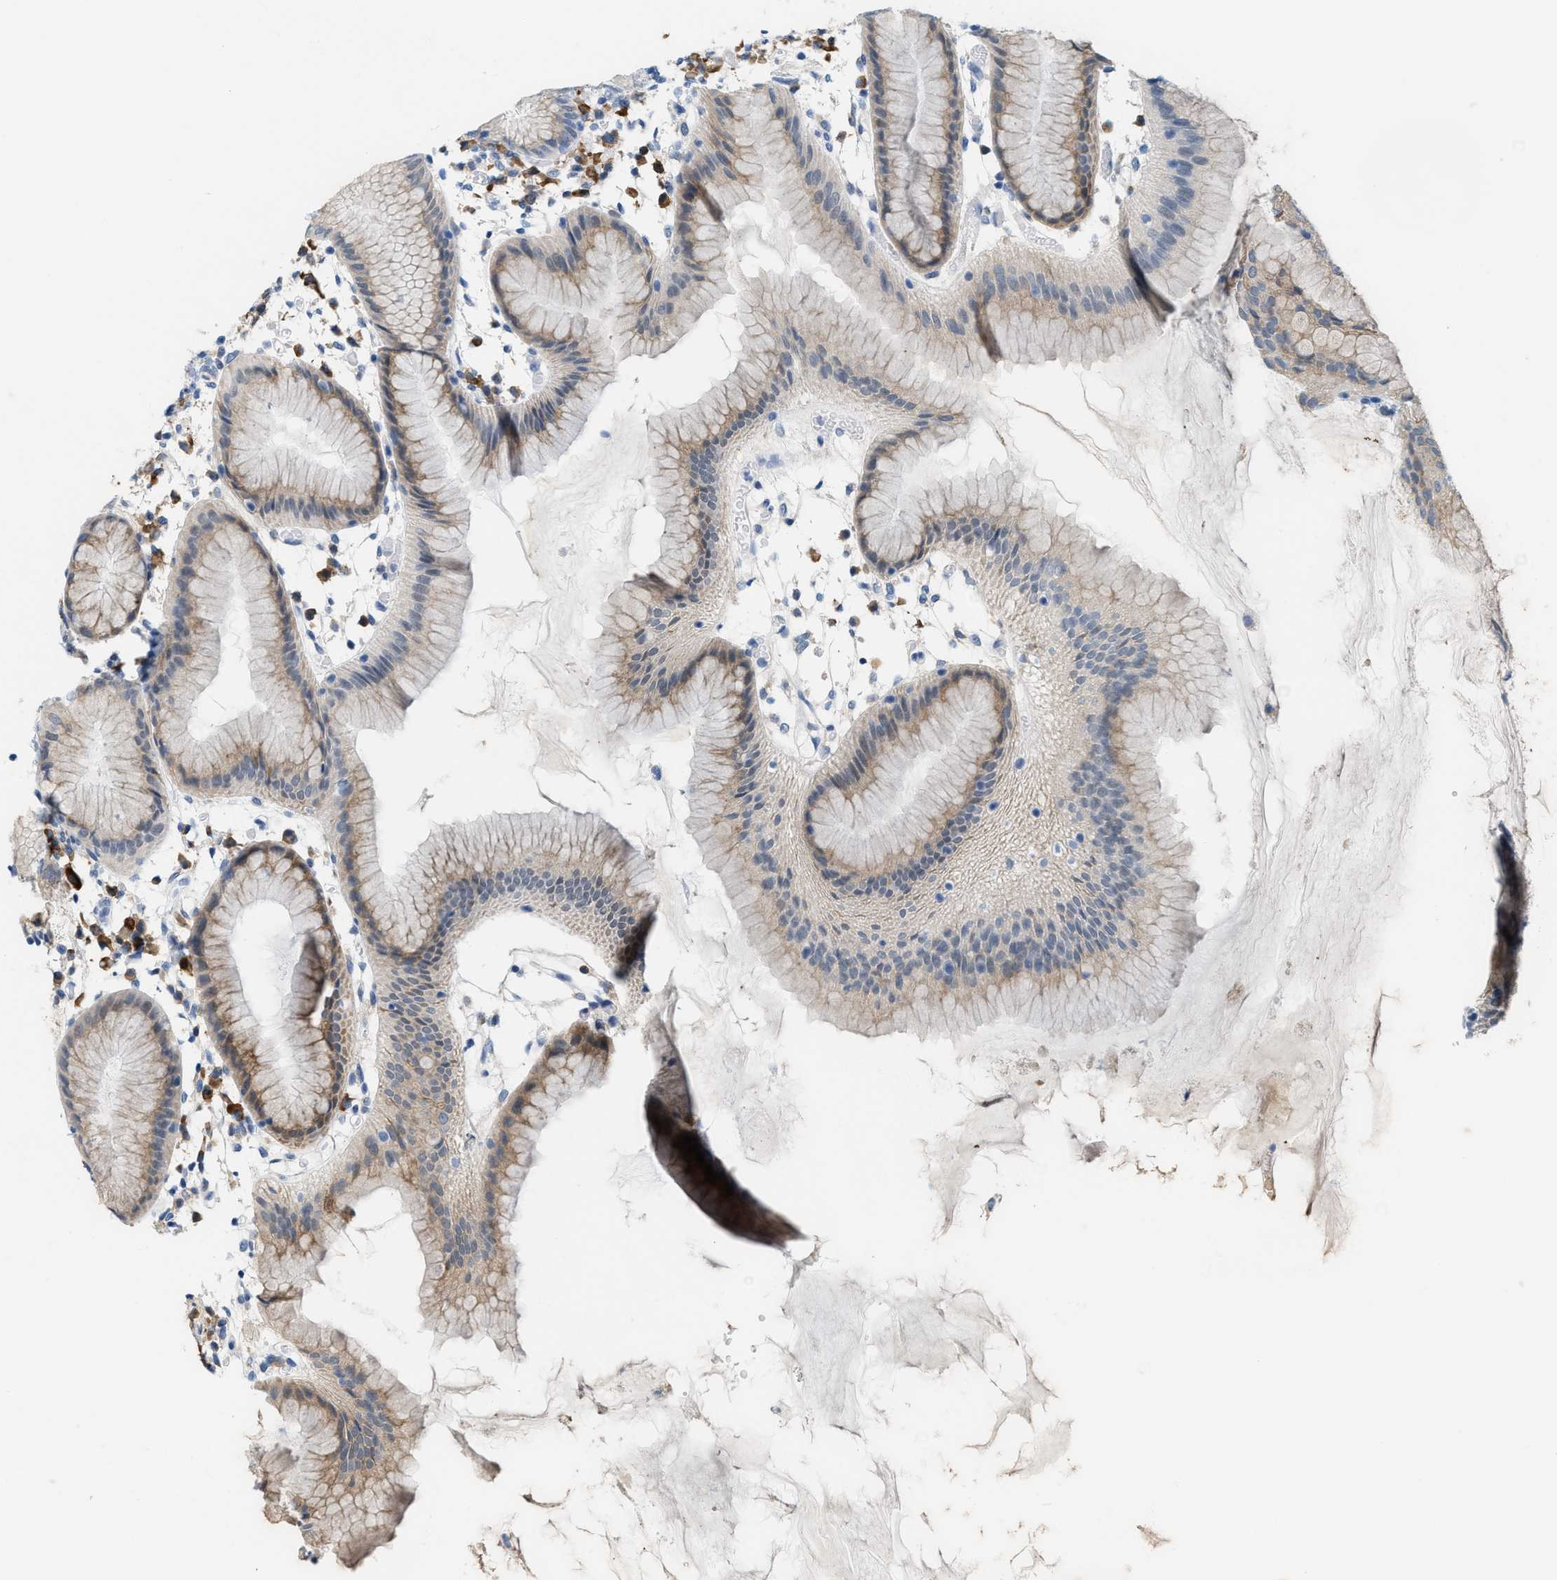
{"staining": {"intensity": "weak", "quantity": "25%-75%", "location": "cytoplasmic/membranous"}, "tissue": "stomach", "cell_type": "Glandular cells", "image_type": "normal", "snomed": [{"axis": "morphology", "description": "Normal tissue, NOS"}, {"axis": "topography", "description": "Stomach"}, {"axis": "topography", "description": "Stomach, lower"}], "caption": "Protein positivity by immunohistochemistry (IHC) exhibits weak cytoplasmic/membranous expression in about 25%-75% of glandular cells in normal stomach. (Brightfield microscopy of DAB IHC at high magnification).", "gene": "KIFC3", "patient": {"sex": "female", "age": 75}}